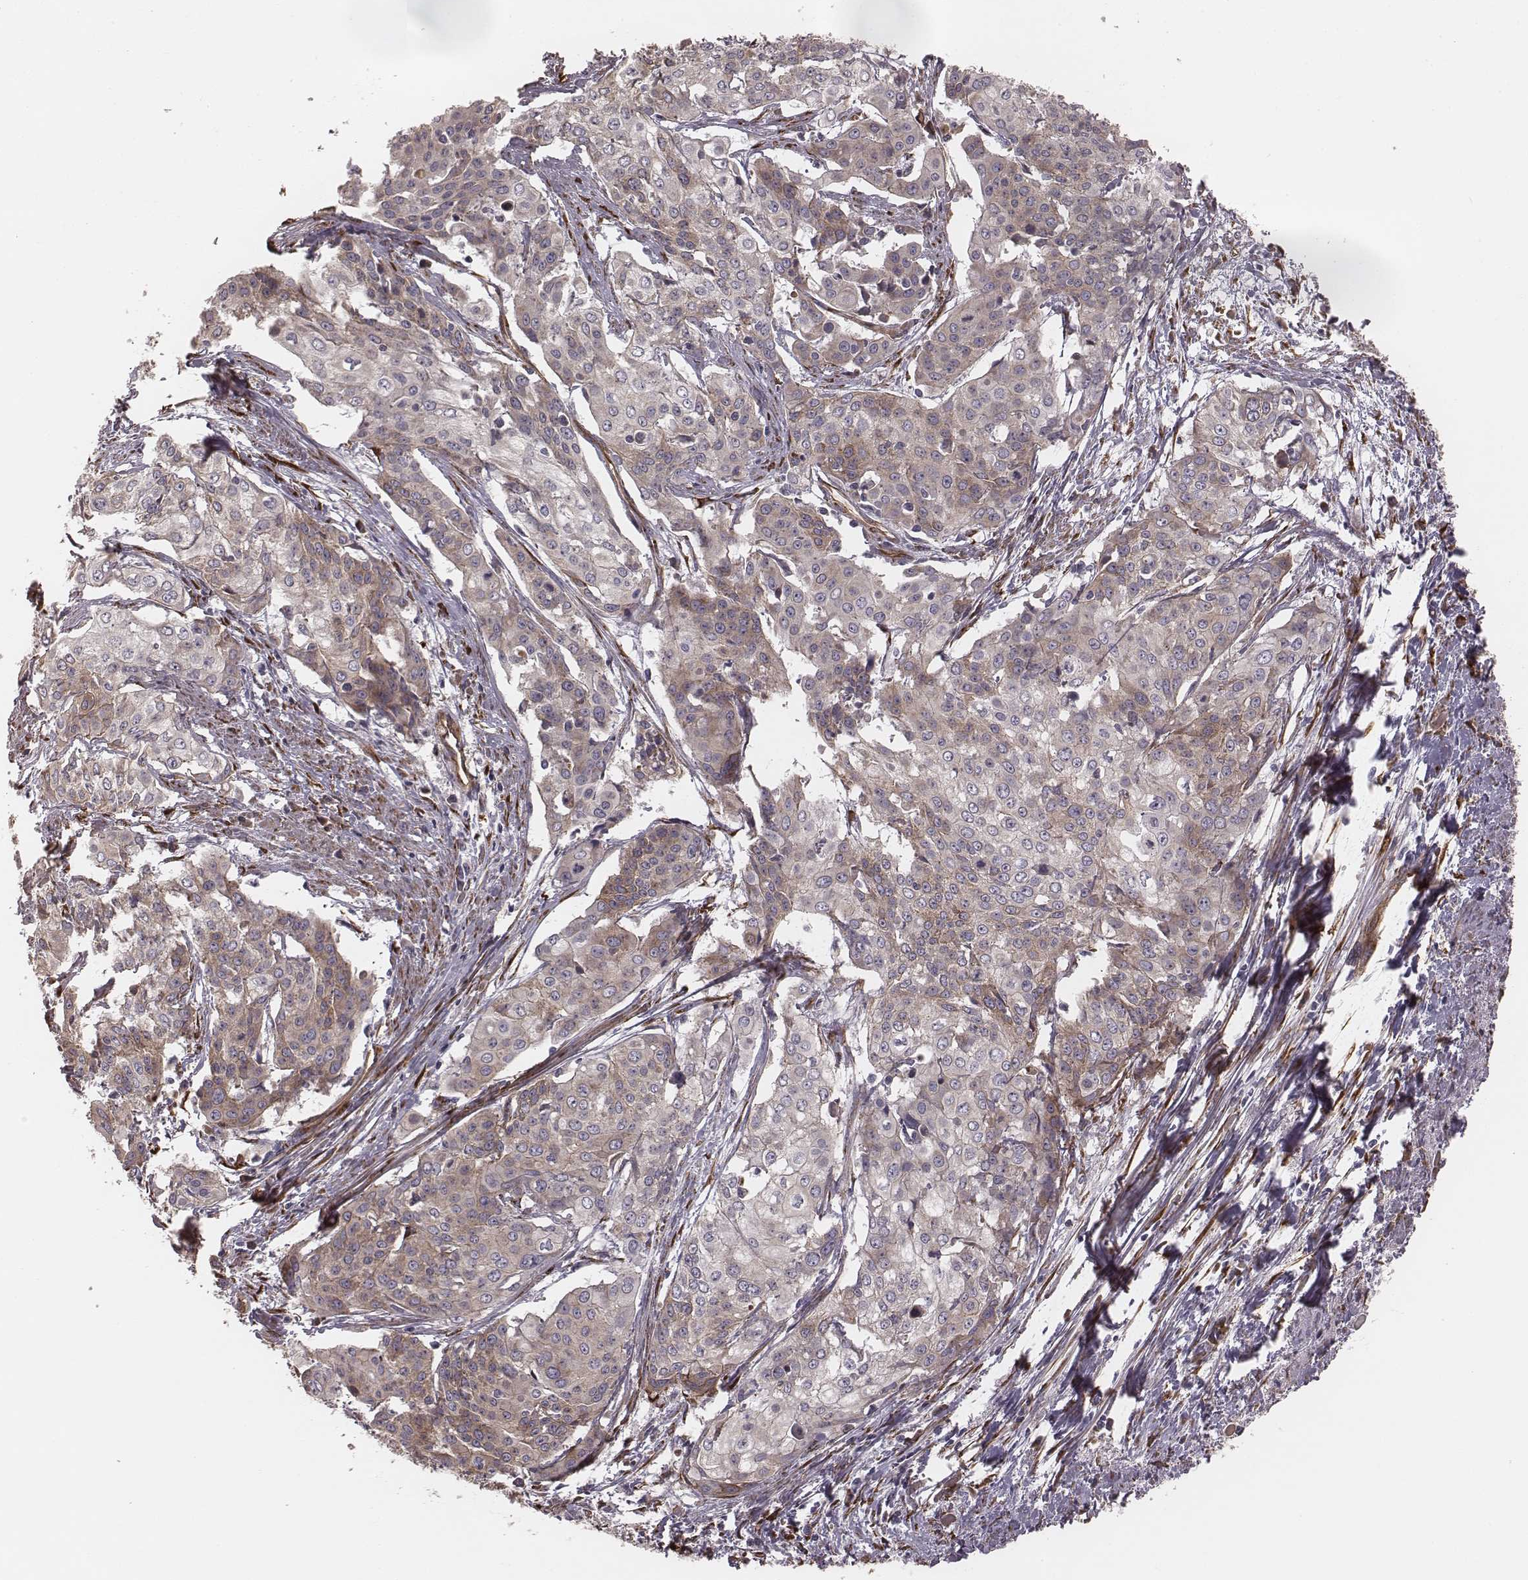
{"staining": {"intensity": "weak", "quantity": "25%-75%", "location": "cytoplasmic/membranous"}, "tissue": "cervical cancer", "cell_type": "Tumor cells", "image_type": "cancer", "snomed": [{"axis": "morphology", "description": "Squamous cell carcinoma, NOS"}, {"axis": "topography", "description": "Cervix"}], "caption": "DAB immunohistochemical staining of human cervical cancer displays weak cytoplasmic/membranous protein expression in approximately 25%-75% of tumor cells. Immunohistochemistry stains the protein of interest in brown and the nuclei are stained blue.", "gene": "PALMD", "patient": {"sex": "female", "age": 39}}